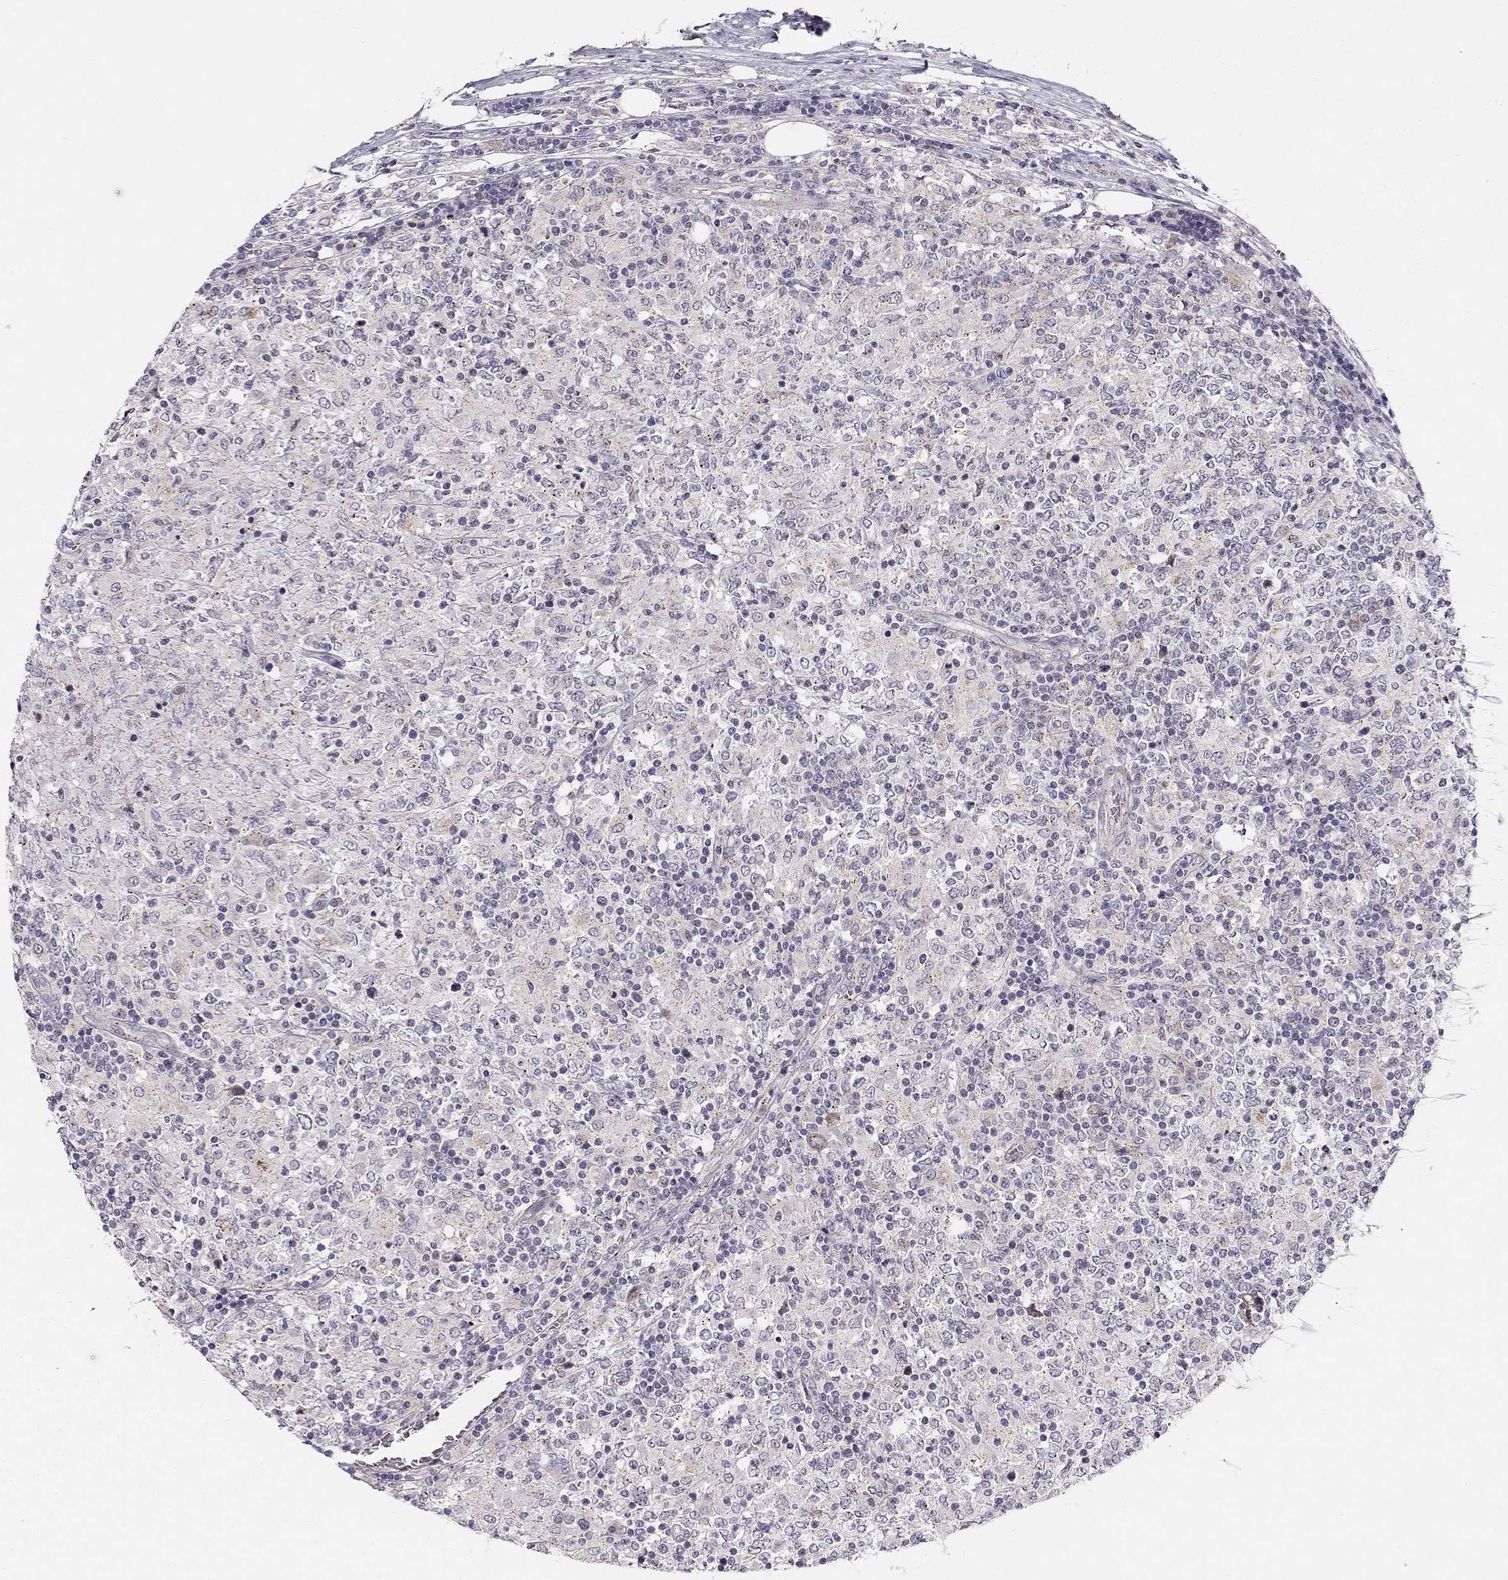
{"staining": {"intensity": "negative", "quantity": "none", "location": "none"}, "tissue": "lymphoma", "cell_type": "Tumor cells", "image_type": "cancer", "snomed": [{"axis": "morphology", "description": "Malignant lymphoma, non-Hodgkin's type, High grade"}, {"axis": "topography", "description": "Lymph node"}], "caption": "Immunohistochemical staining of human malignant lymphoma, non-Hodgkin's type (high-grade) reveals no significant expression in tumor cells. Brightfield microscopy of IHC stained with DAB (brown) and hematoxylin (blue), captured at high magnification.", "gene": "CNR1", "patient": {"sex": "female", "age": 84}}